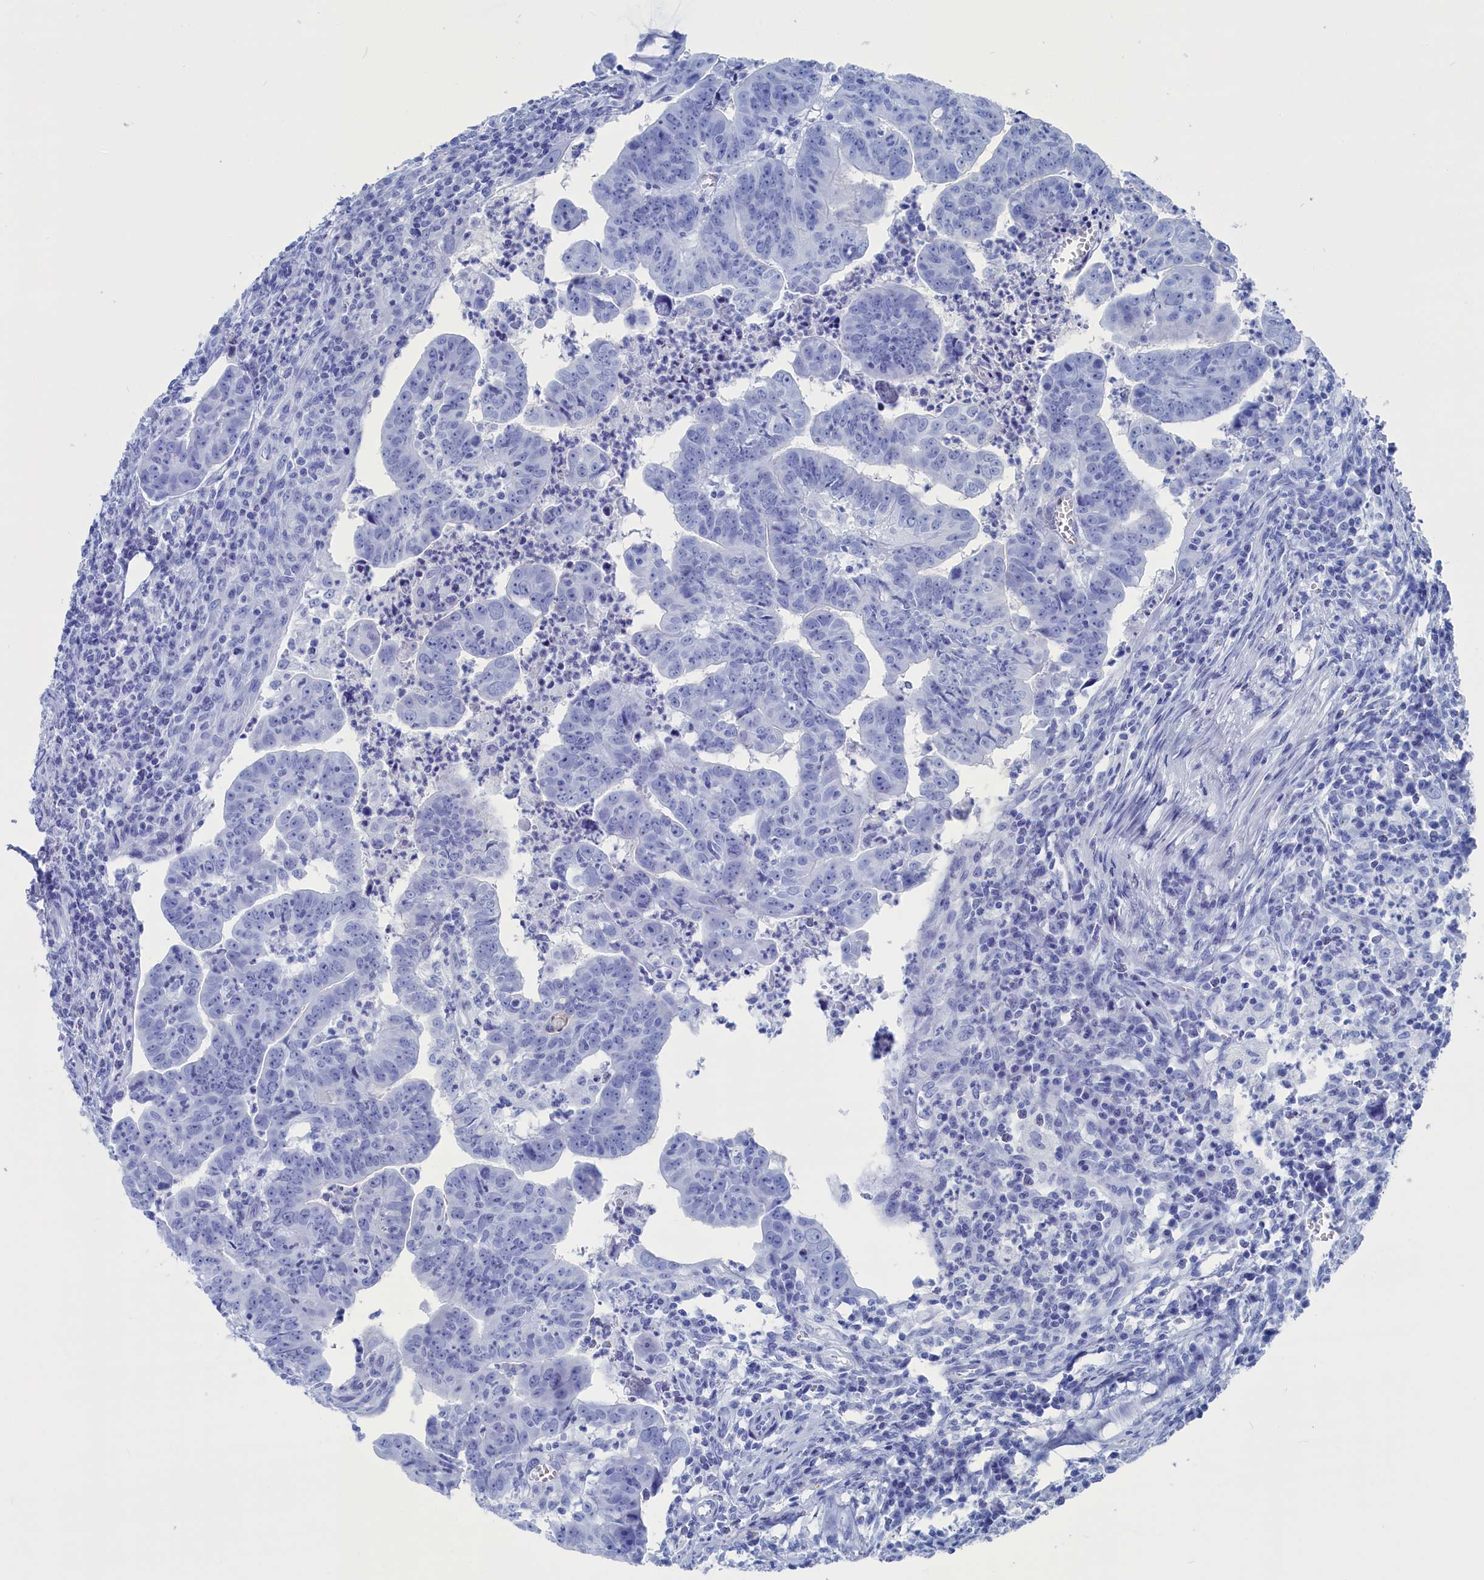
{"staining": {"intensity": "negative", "quantity": "none", "location": "none"}, "tissue": "colorectal cancer", "cell_type": "Tumor cells", "image_type": "cancer", "snomed": [{"axis": "morphology", "description": "Adenocarcinoma, NOS"}, {"axis": "topography", "description": "Rectum"}], "caption": "Immunohistochemistry (IHC) histopathology image of colorectal adenocarcinoma stained for a protein (brown), which shows no expression in tumor cells.", "gene": "CEND1", "patient": {"sex": "male", "age": 69}}